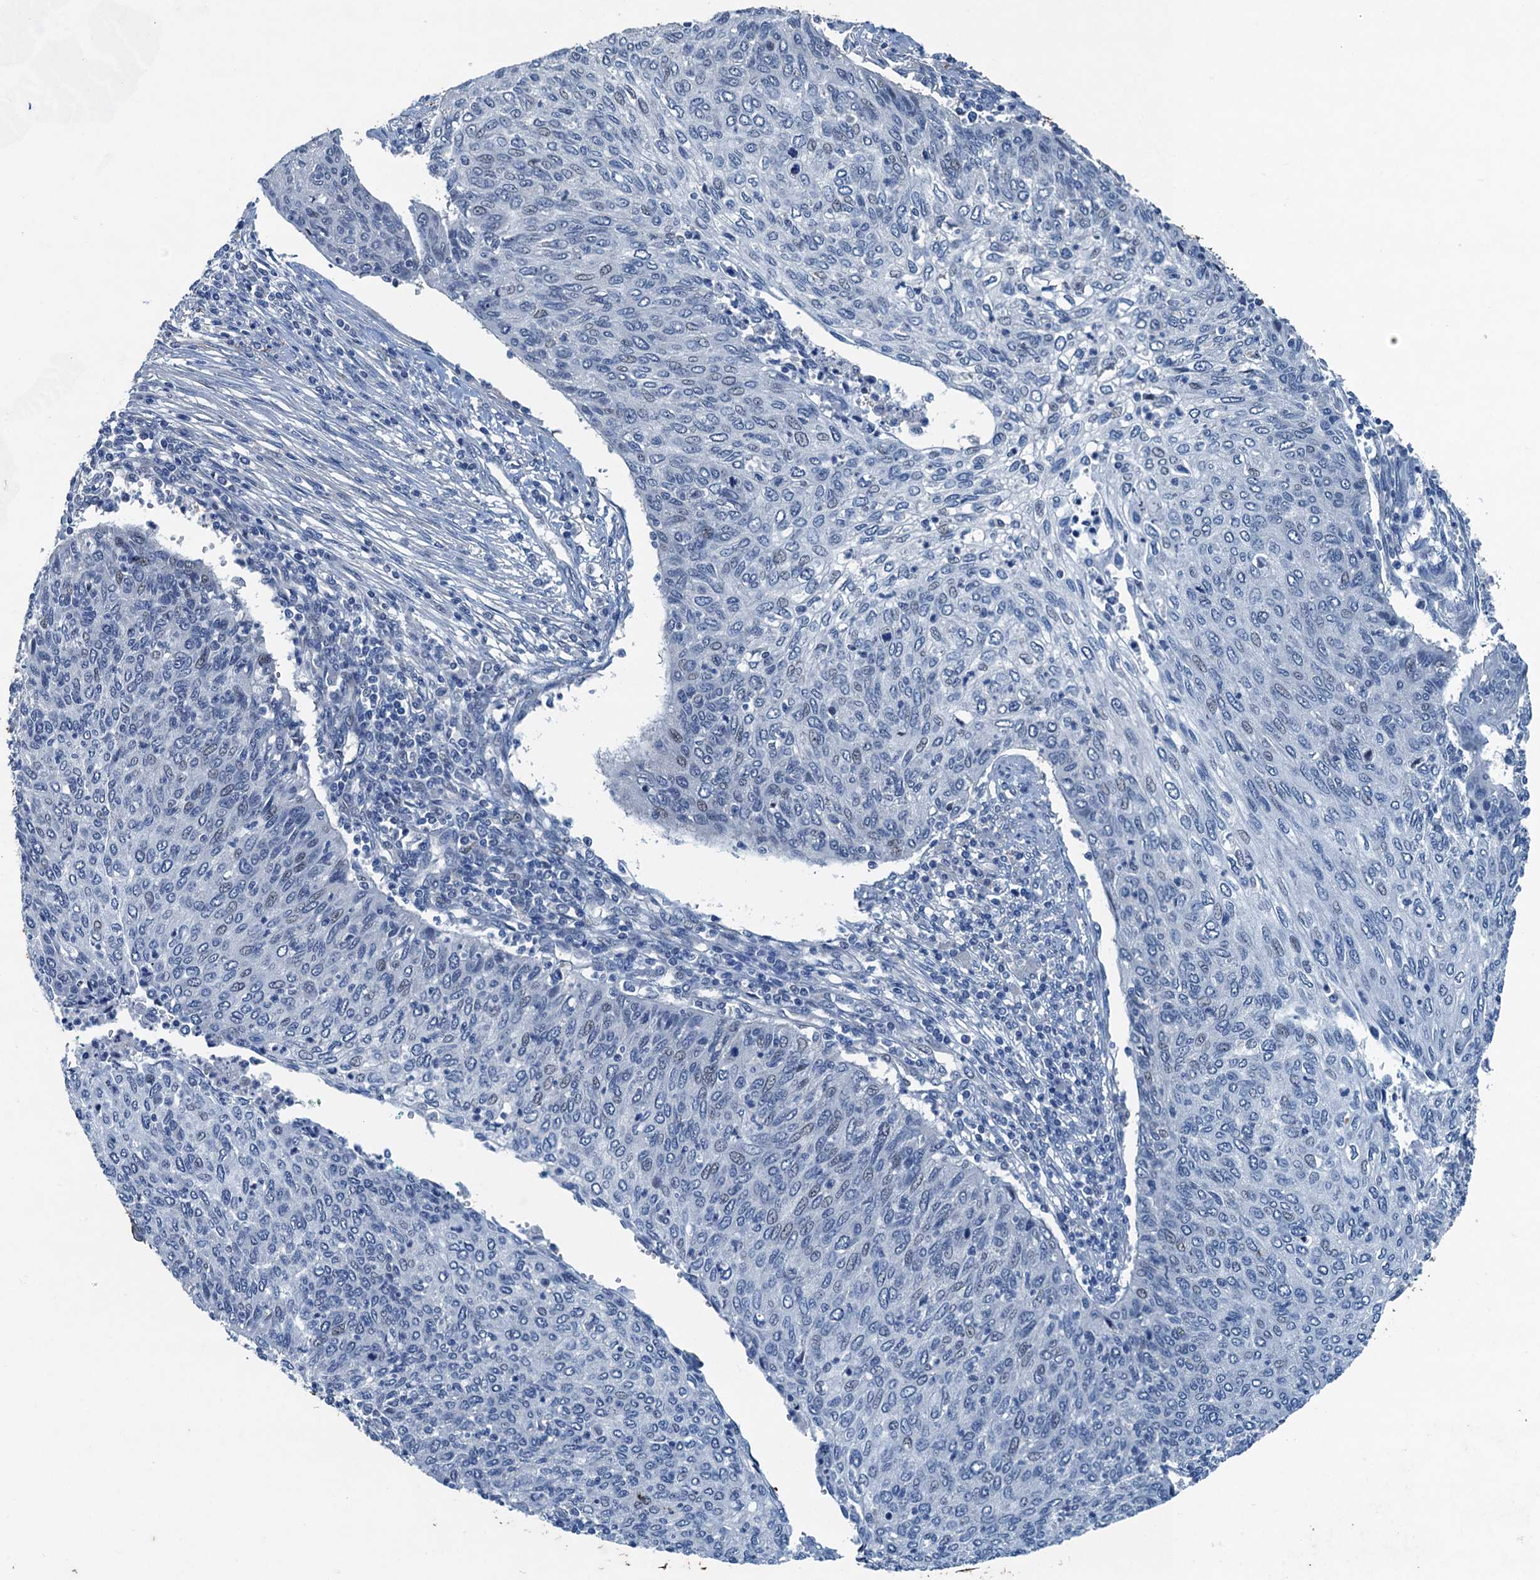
{"staining": {"intensity": "negative", "quantity": "none", "location": "none"}, "tissue": "cervical cancer", "cell_type": "Tumor cells", "image_type": "cancer", "snomed": [{"axis": "morphology", "description": "Squamous cell carcinoma, NOS"}, {"axis": "topography", "description": "Cervix"}], "caption": "Tumor cells are negative for brown protein staining in squamous cell carcinoma (cervical).", "gene": "CBLIF", "patient": {"sex": "female", "age": 38}}